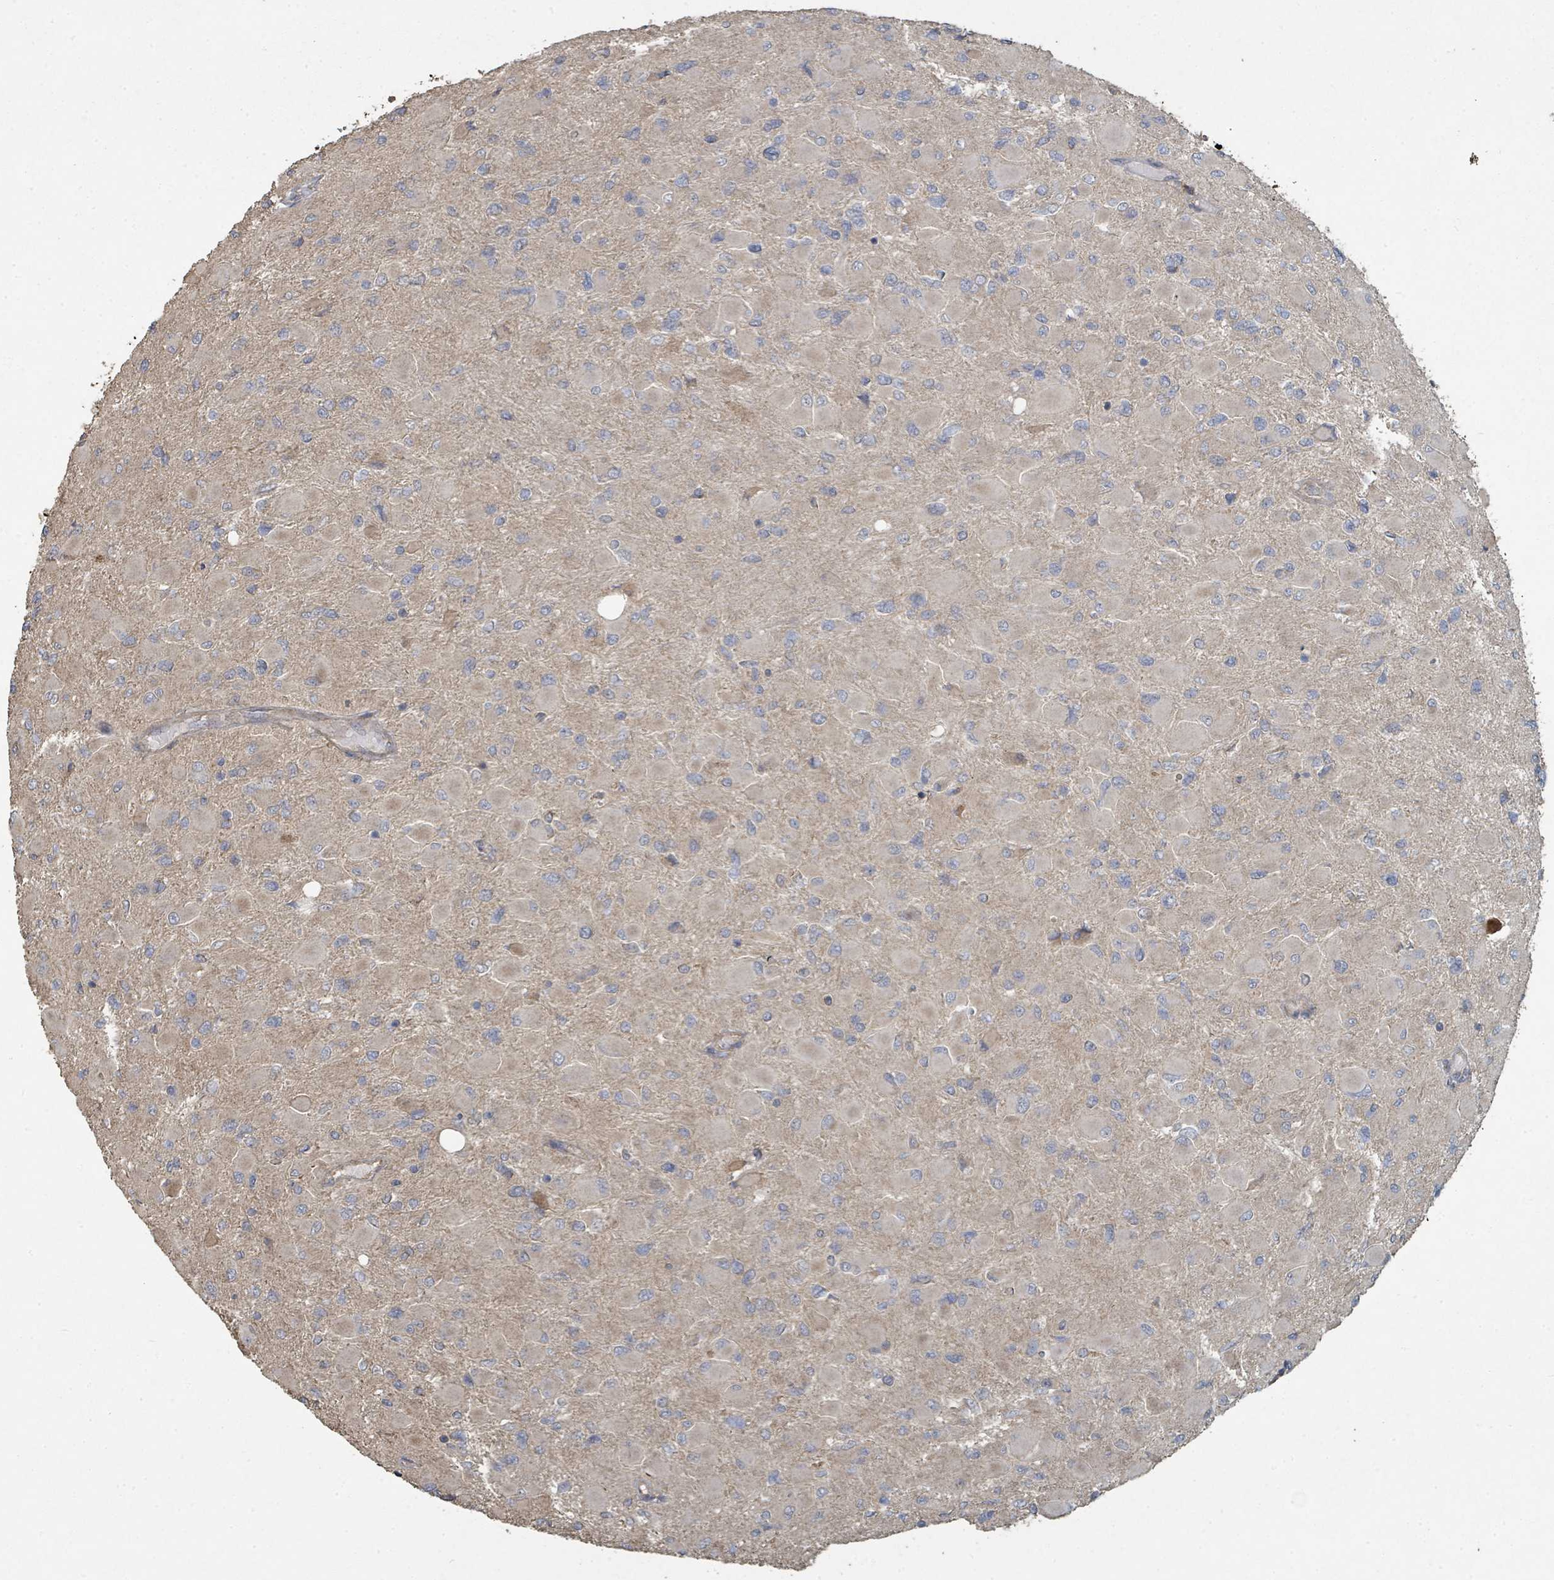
{"staining": {"intensity": "negative", "quantity": "none", "location": "none"}, "tissue": "glioma", "cell_type": "Tumor cells", "image_type": "cancer", "snomed": [{"axis": "morphology", "description": "Glioma, malignant, High grade"}, {"axis": "topography", "description": "Cerebral cortex"}], "caption": "IHC histopathology image of neoplastic tissue: human malignant glioma (high-grade) stained with DAB shows no significant protein positivity in tumor cells.", "gene": "WDFY1", "patient": {"sex": "female", "age": 36}}